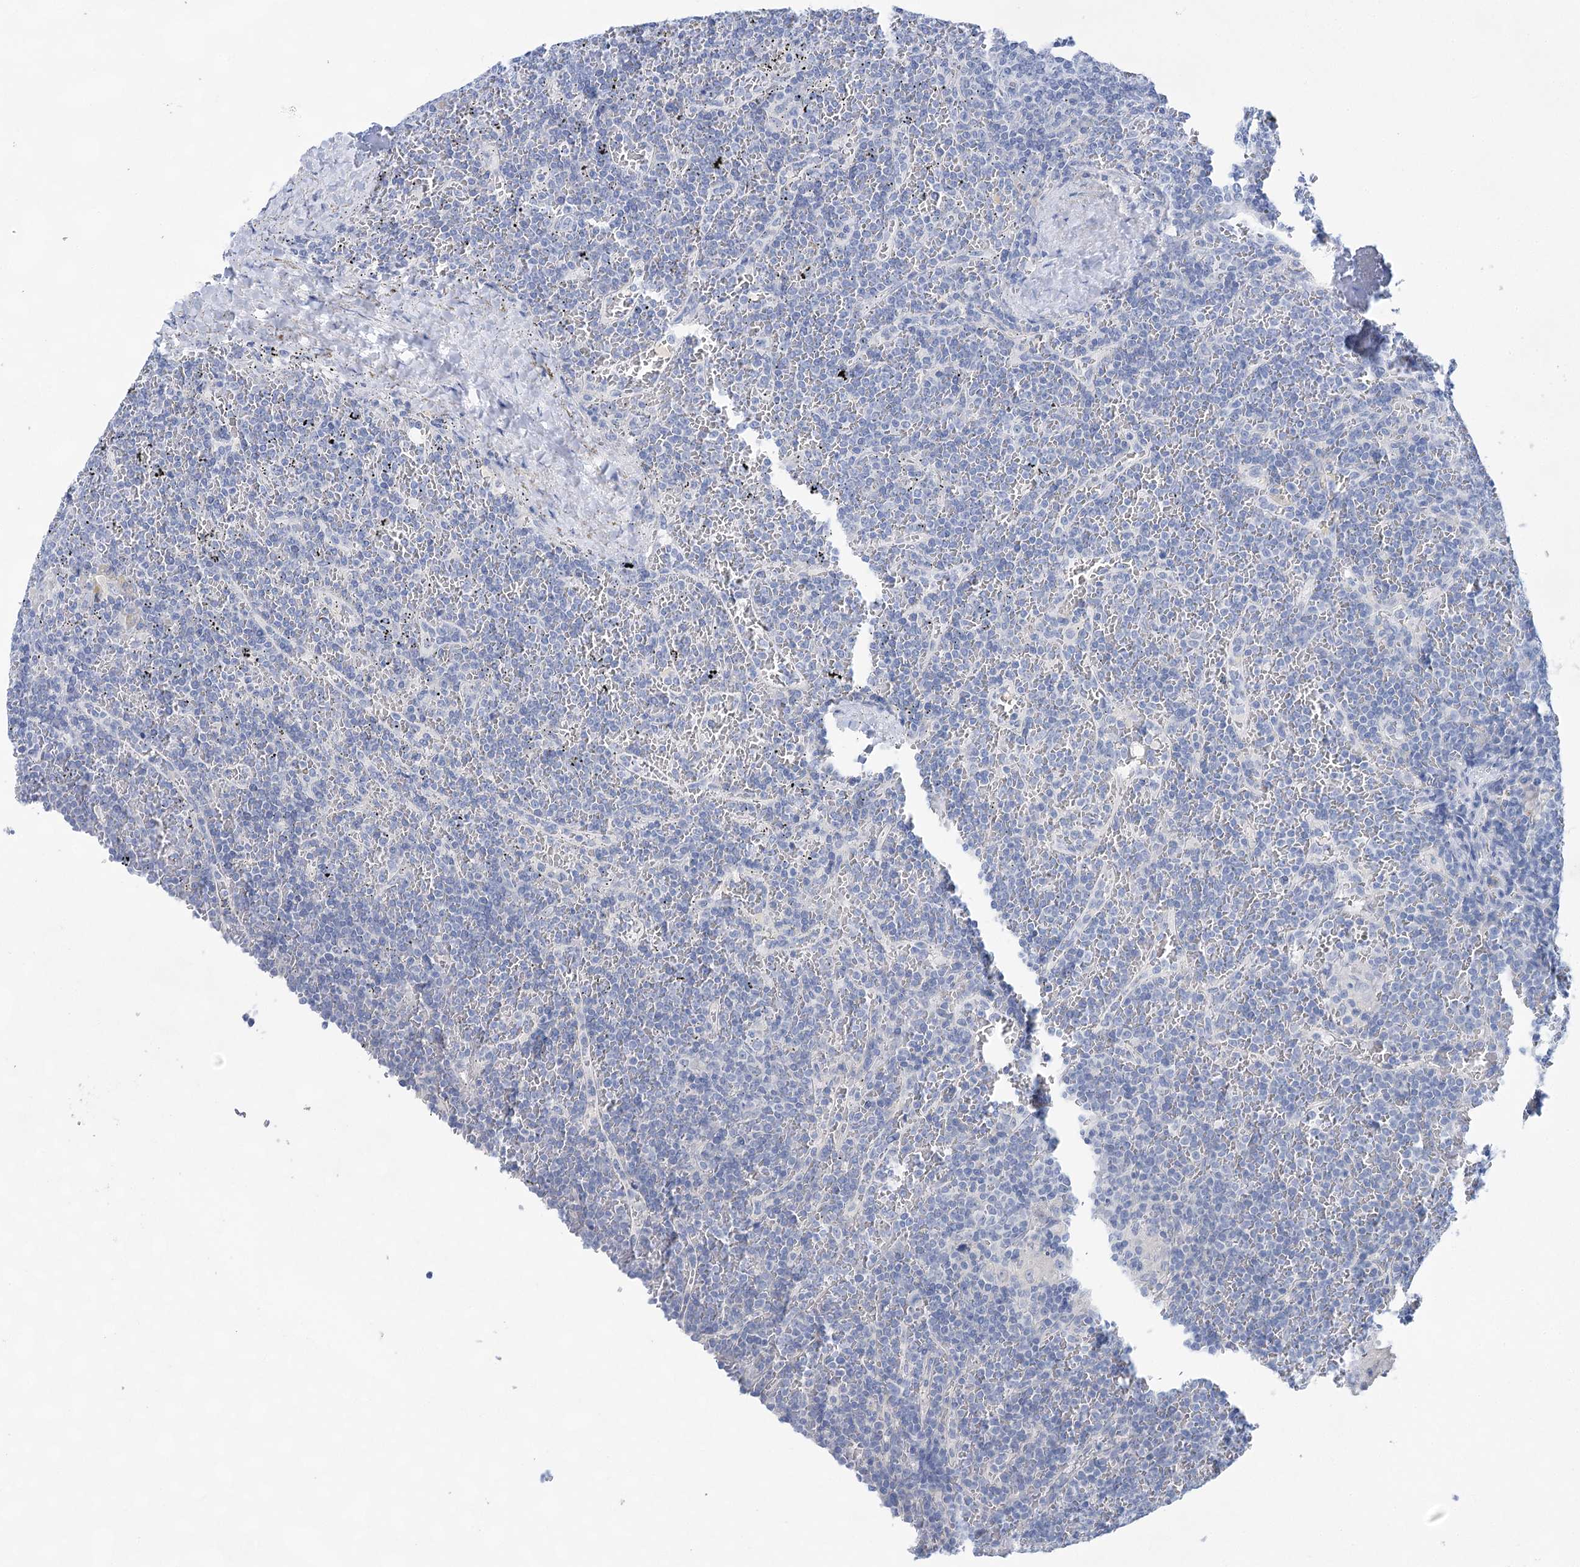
{"staining": {"intensity": "negative", "quantity": "none", "location": "none"}, "tissue": "lymphoma", "cell_type": "Tumor cells", "image_type": "cancer", "snomed": [{"axis": "morphology", "description": "Malignant lymphoma, non-Hodgkin's type, Low grade"}, {"axis": "topography", "description": "Spleen"}], "caption": "A histopathology image of lymphoma stained for a protein shows no brown staining in tumor cells. (DAB (3,3'-diaminobenzidine) immunohistochemistry (IHC) visualized using brightfield microscopy, high magnification).", "gene": "LALBA", "patient": {"sex": "female", "age": 19}}